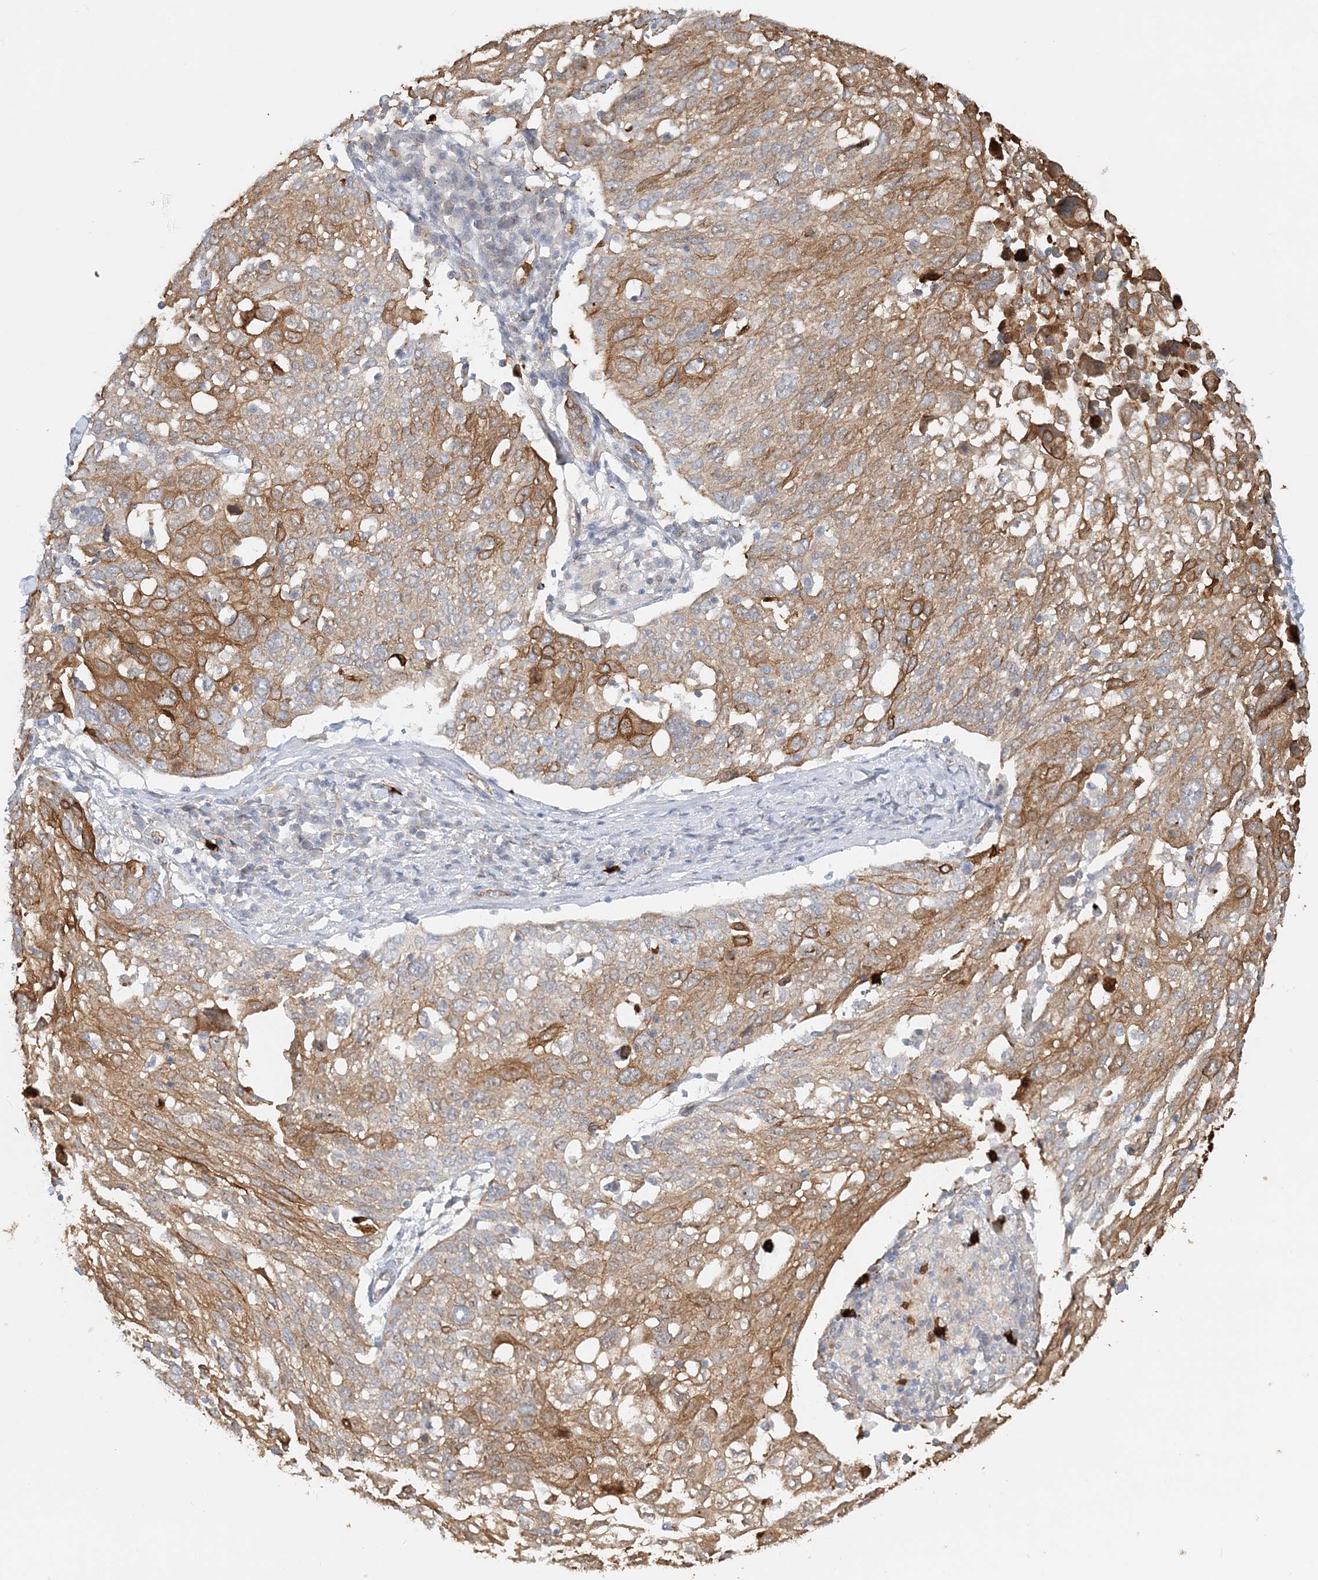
{"staining": {"intensity": "moderate", "quantity": ">75%", "location": "cytoplasmic/membranous"}, "tissue": "lung cancer", "cell_type": "Tumor cells", "image_type": "cancer", "snomed": [{"axis": "morphology", "description": "Squamous cell carcinoma, NOS"}, {"axis": "topography", "description": "Lung"}], "caption": "A high-resolution micrograph shows immunohistochemistry (IHC) staining of lung squamous cell carcinoma, which reveals moderate cytoplasmic/membranous staining in approximately >75% of tumor cells.", "gene": "DNAH1", "patient": {"sex": "male", "age": 65}}